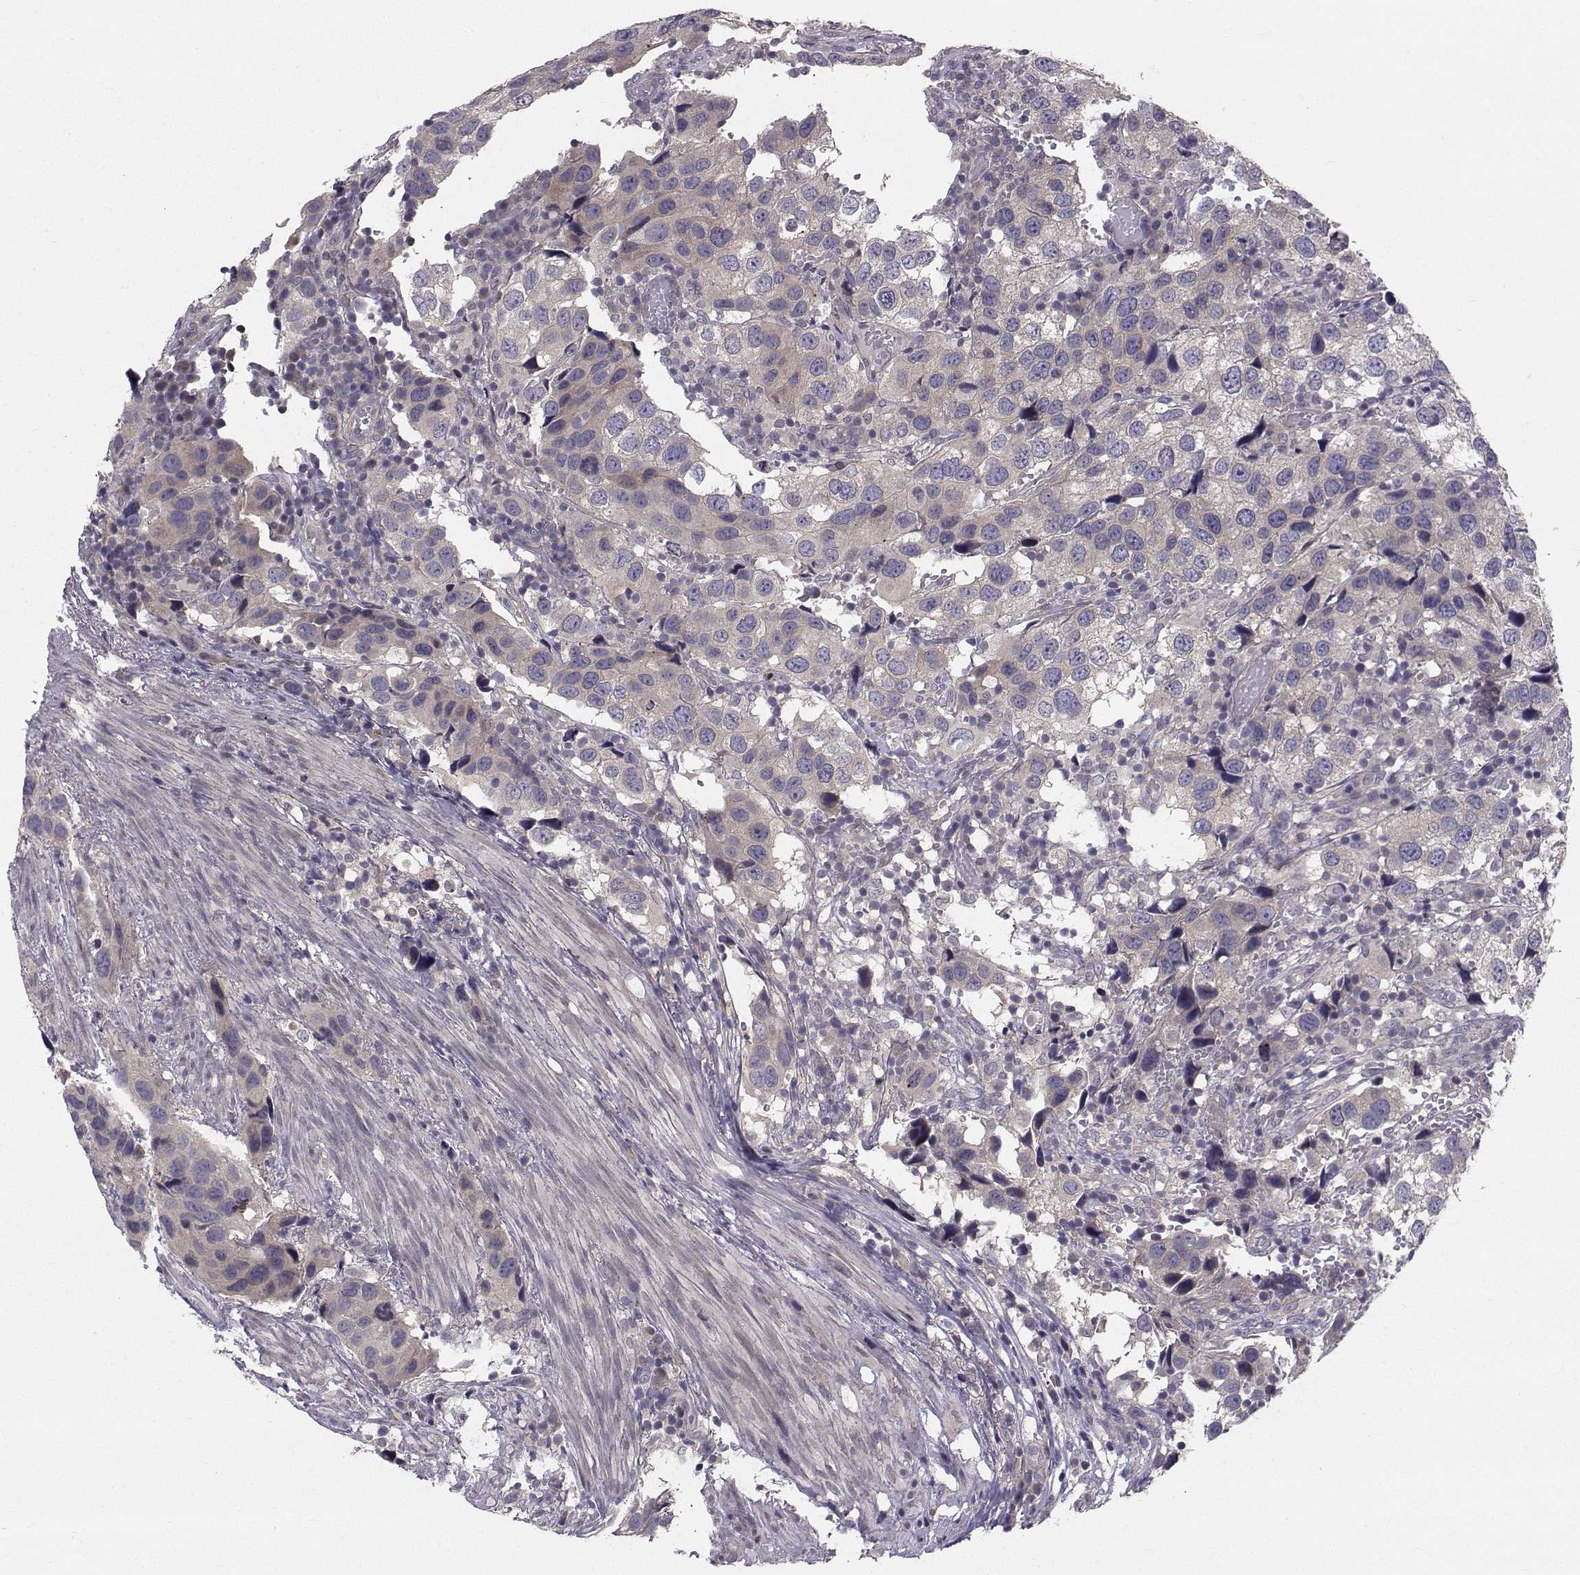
{"staining": {"intensity": "weak", "quantity": ">75%", "location": "cytoplasmic/membranous"}, "tissue": "urothelial cancer", "cell_type": "Tumor cells", "image_type": "cancer", "snomed": [{"axis": "morphology", "description": "Urothelial carcinoma, High grade"}, {"axis": "topography", "description": "Urinary bladder"}], "caption": "An image of human urothelial cancer stained for a protein displays weak cytoplasmic/membranous brown staining in tumor cells. (brown staining indicates protein expression, while blue staining denotes nuclei).", "gene": "PEX5L", "patient": {"sex": "male", "age": 79}}